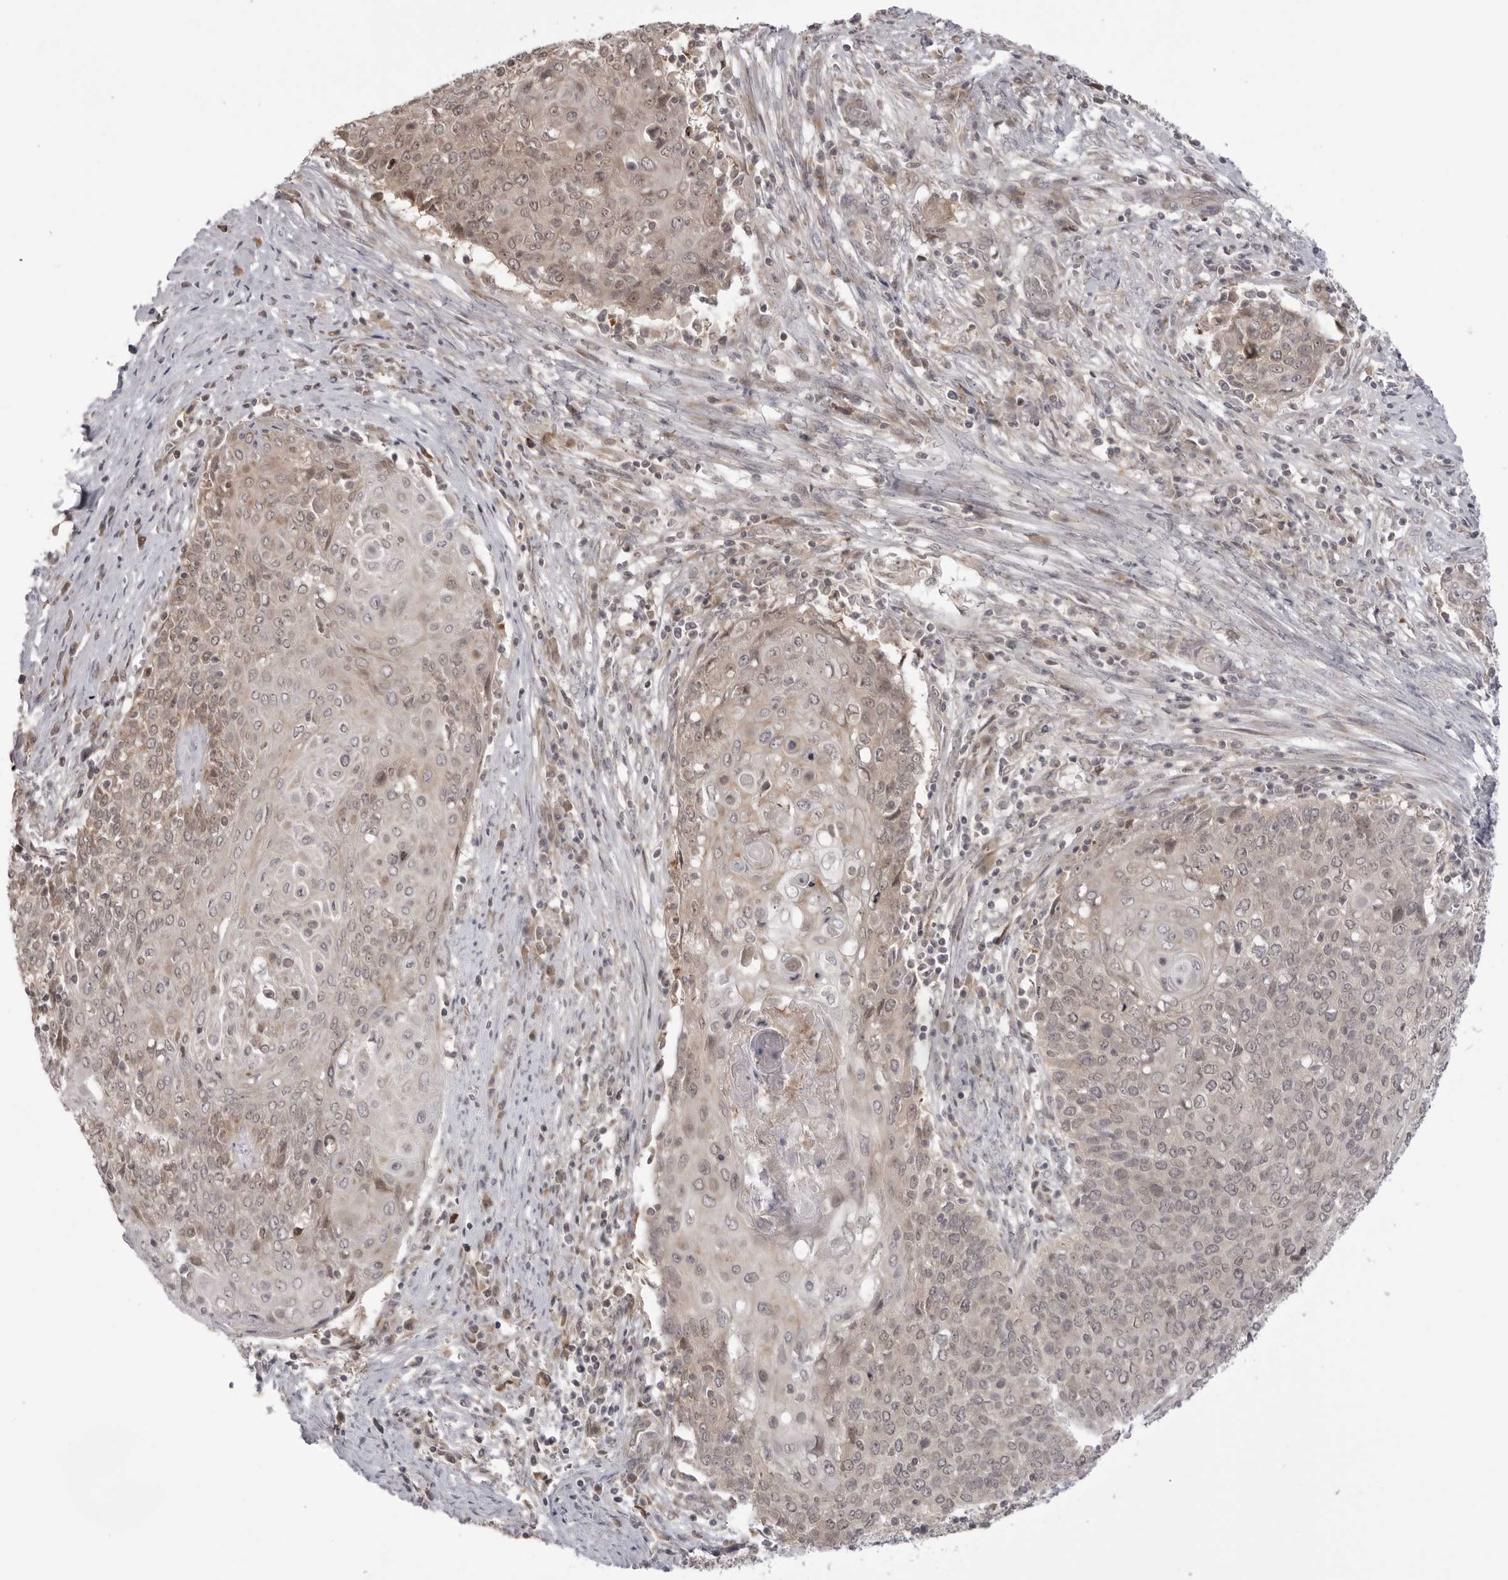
{"staining": {"intensity": "weak", "quantity": "25%-75%", "location": "cytoplasmic/membranous,nuclear"}, "tissue": "cervical cancer", "cell_type": "Tumor cells", "image_type": "cancer", "snomed": [{"axis": "morphology", "description": "Squamous cell carcinoma, NOS"}, {"axis": "topography", "description": "Cervix"}], "caption": "Immunohistochemistry histopathology image of neoplastic tissue: human squamous cell carcinoma (cervical) stained using immunohistochemistry (IHC) reveals low levels of weak protein expression localized specifically in the cytoplasmic/membranous and nuclear of tumor cells, appearing as a cytoplasmic/membranous and nuclear brown color.", "gene": "PTK2B", "patient": {"sex": "female", "age": 39}}